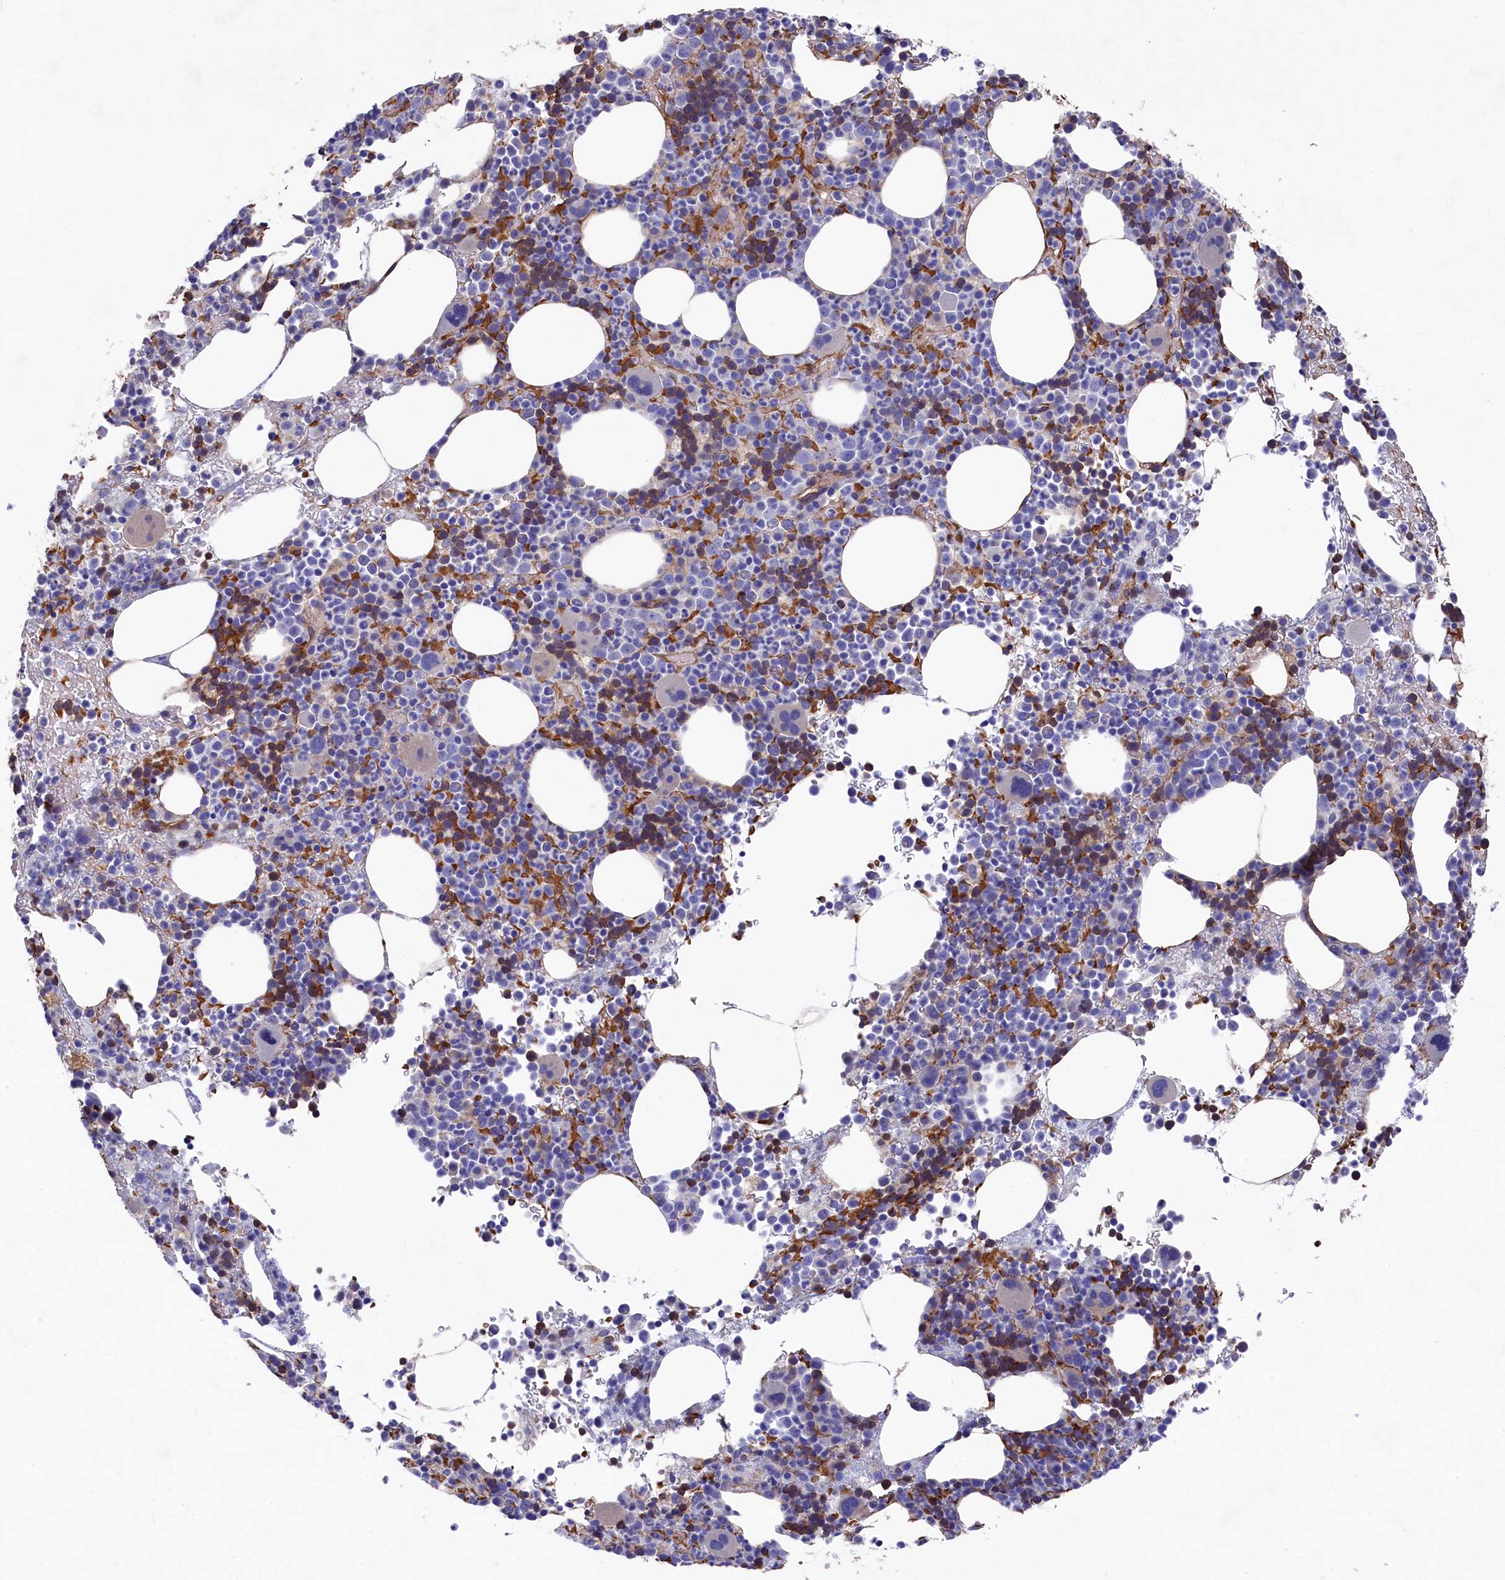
{"staining": {"intensity": "strong", "quantity": "<25%", "location": "cytoplasmic/membranous"}, "tissue": "bone marrow", "cell_type": "Hematopoietic cells", "image_type": "normal", "snomed": [{"axis": "morphology", "description": "Normal tissue, NOS"}, {"axis": "topography", "description": "Bone marrow"}], "caption": "Brown immunohistochemical staining in benign human bone marrow displays strong cytoplasmic/membranous expression in about <25% of hematopoietic cells.", "gene": "LHFPL4", "patient": {"sex": "female", "age": 82}}